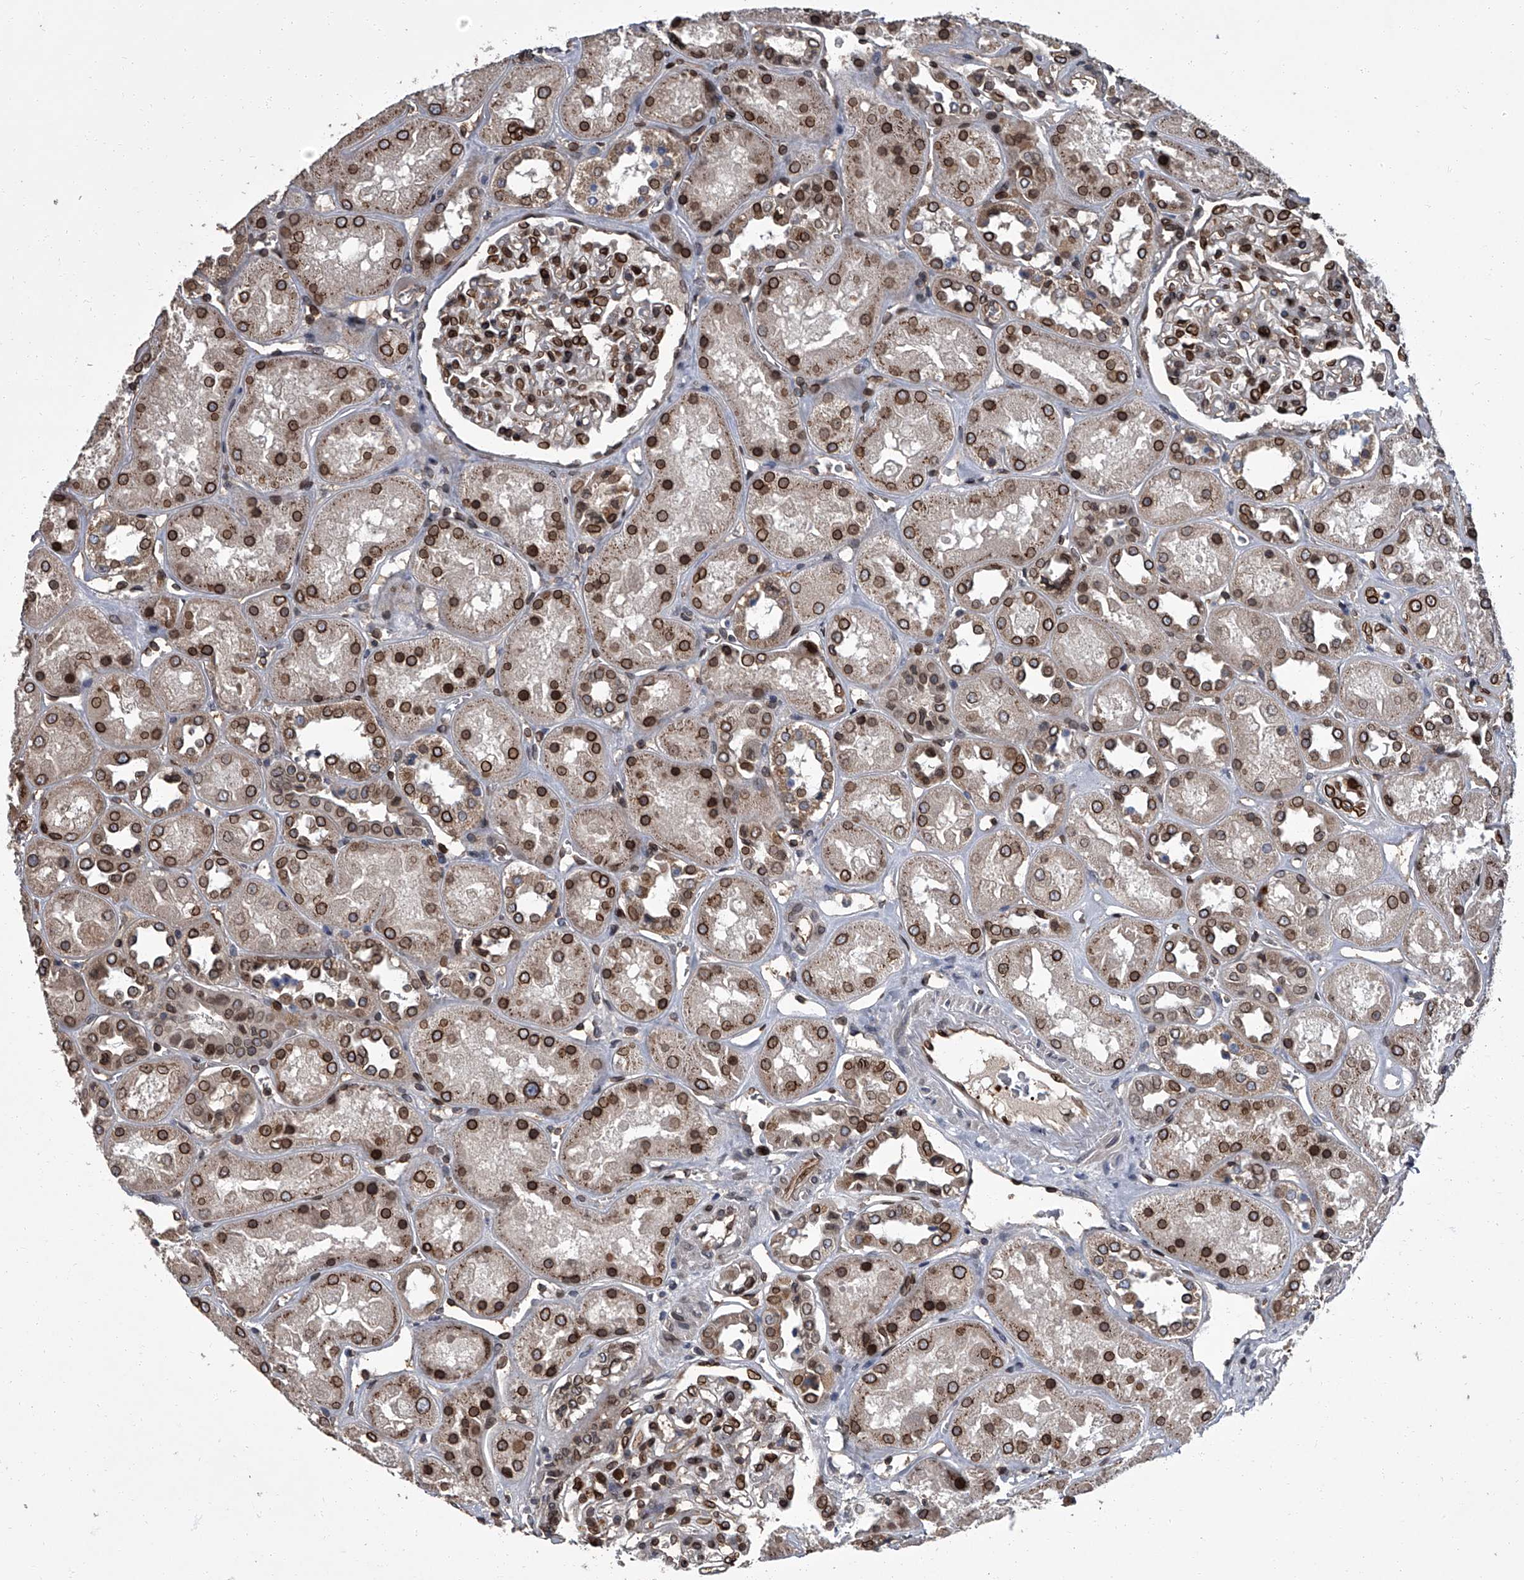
{"staining": {"intensity": "strong", "quantity": ">75%", "location": "cytoplasmic/membranous,nuclear"}, "tissue": "kidney", "cell_type": "Cells in glomeruli", "image_type": "normal", "snomed": [{"axis": "morphology", "description": "Normal tissue, NOS"}, {"axis": "topography", "description": "Kidney"}], "caption": "Immunohistochemistry (IHC) micrograph of benign kidney stained for a protein (brown), which displays high levels of strong cytoplasmic/membranous,nuclear expression in approximately >75% of cells in glomeruli.", "gene": "LRRC8C", "patient": {"sex": "male", "age": 70}}